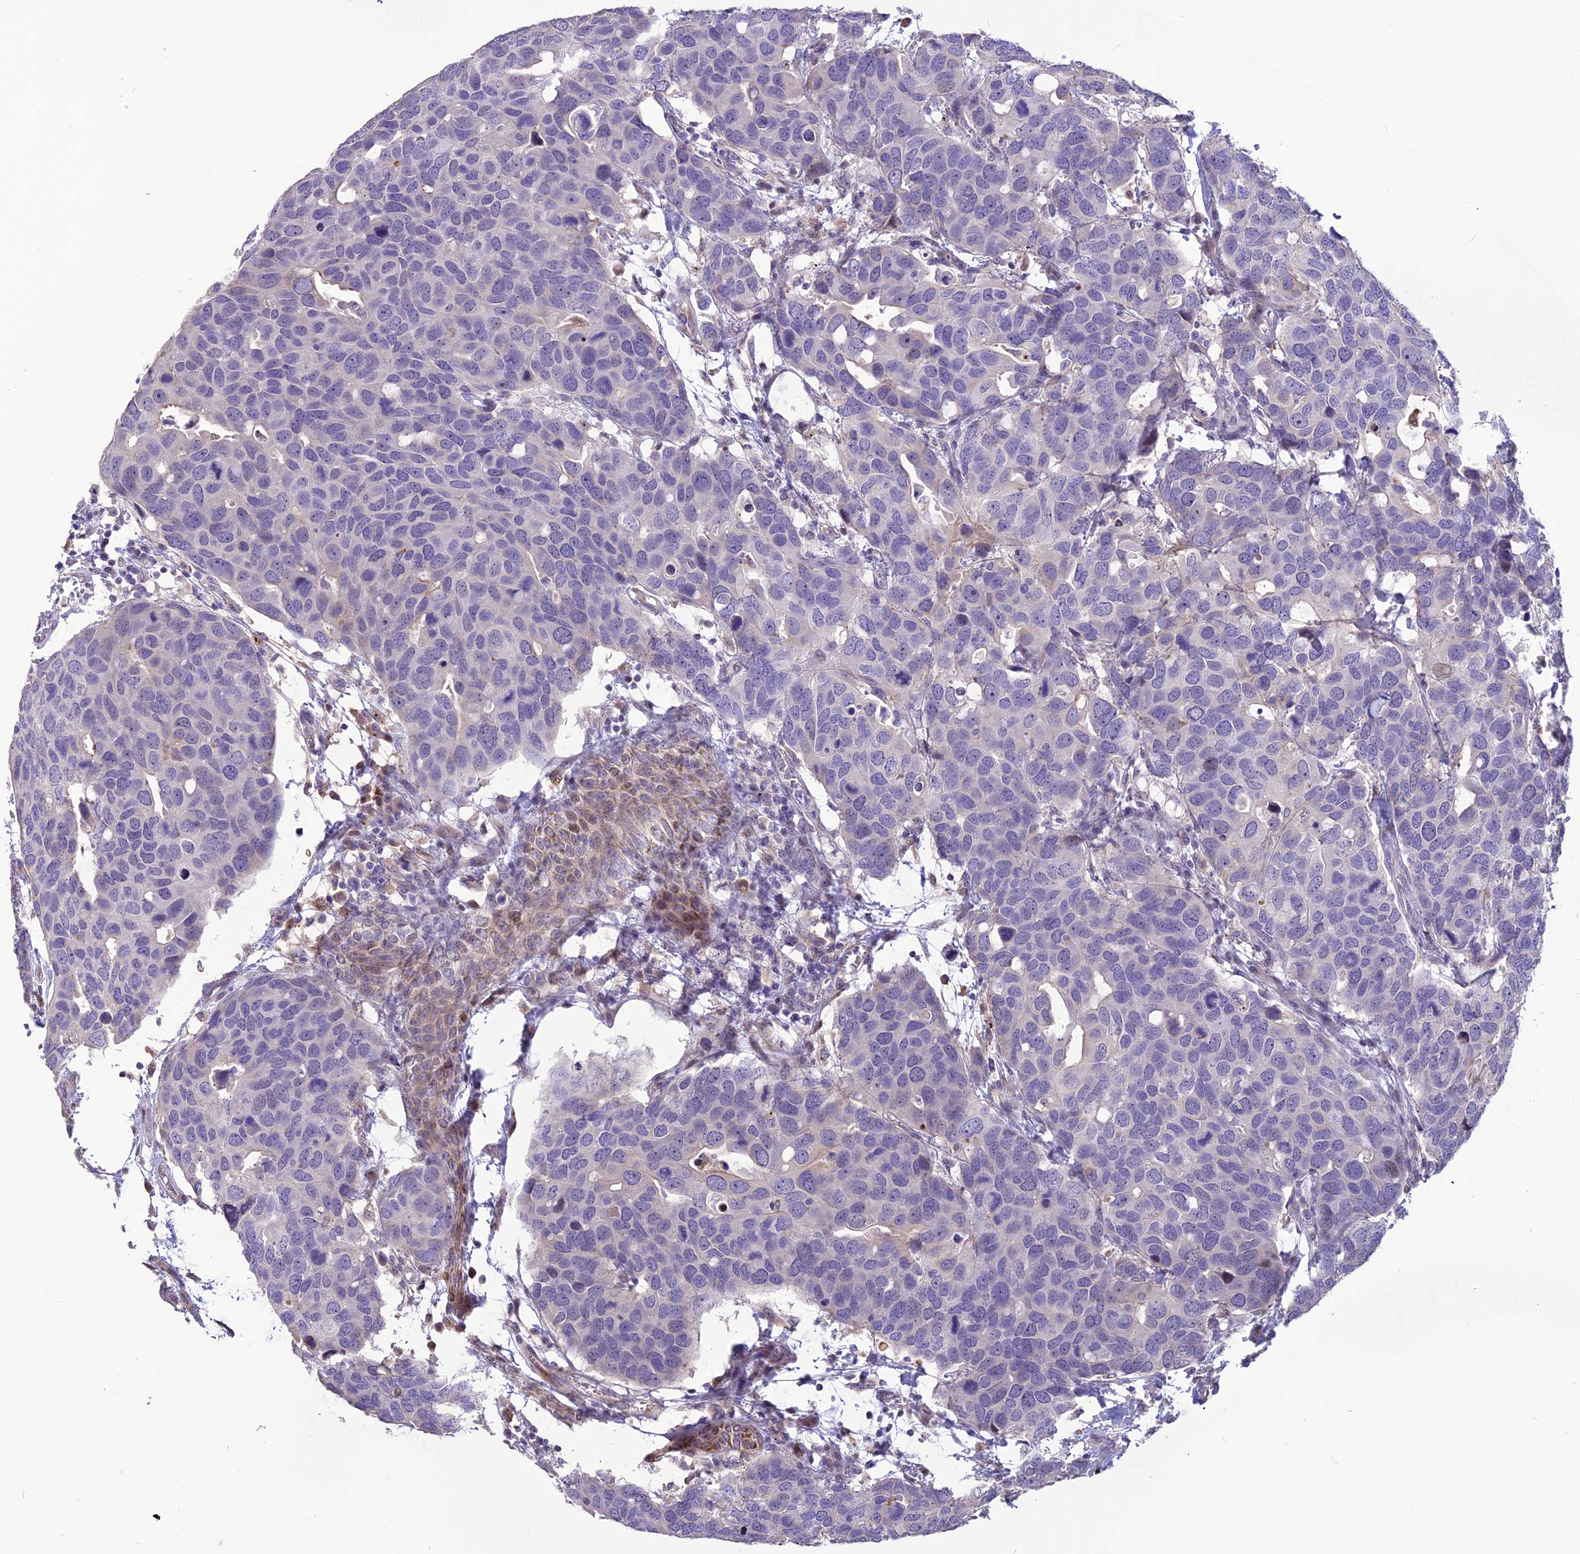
{"staining": {"intensity": "negative", "quantity": "none", "location": "none"}, "tissue": "breast cancer", "cell_type": "Tumor cells", "image_type": "cancer", "snomed": [{"axis": "morphology", "description": "Duct carcinoma"}, {"axis": "topography", "description": "Breast"}], "caption": "This is an immunohistochemistry histopathology image of breast cancer. There is no expression in tumor cells.", "gene": "SPG21", "patient": {"sex": "female", "age": 83}}